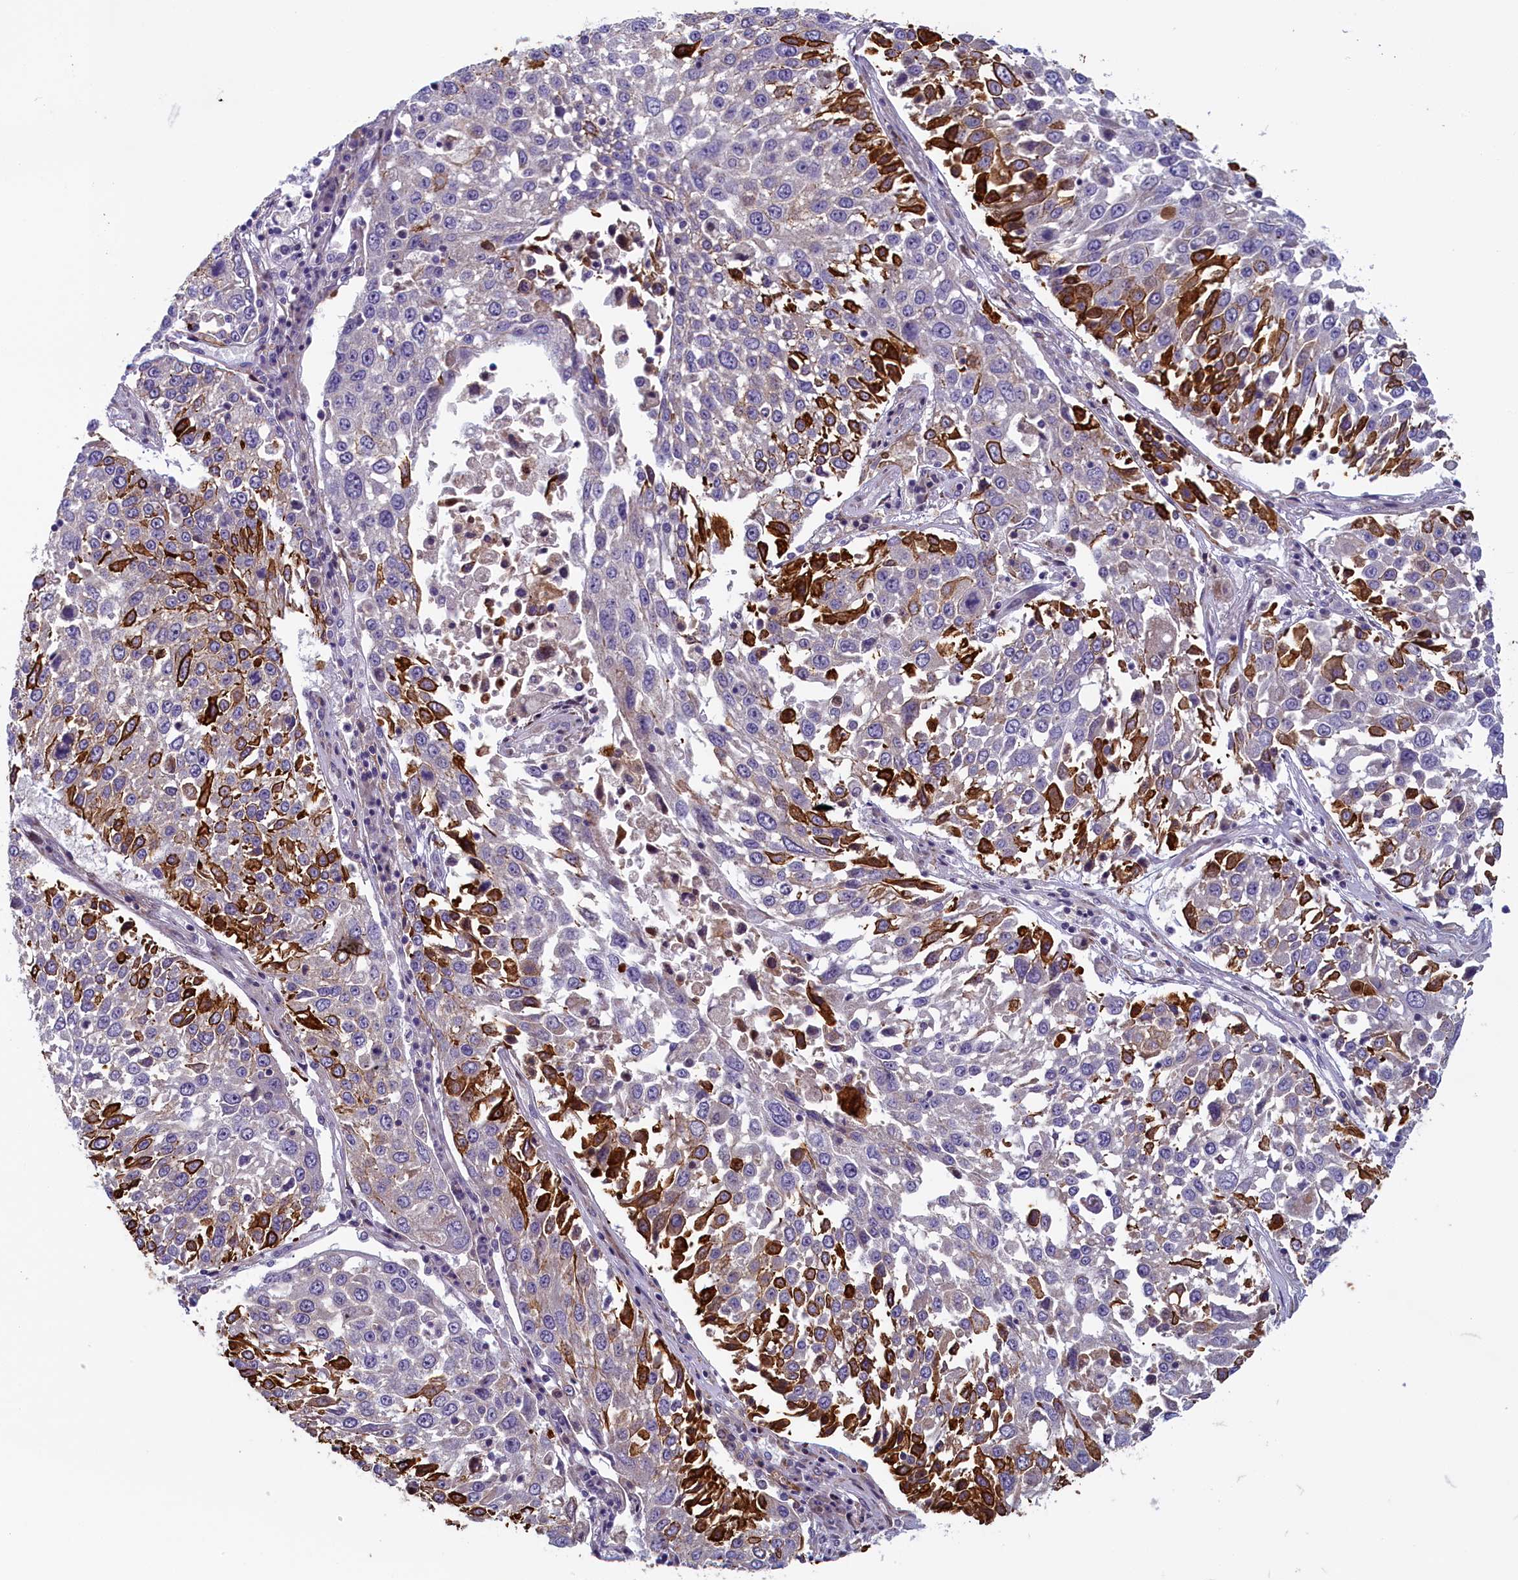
{"staining": {"intensity": "strong", "quantity": "<25%", "location": "cytoplasmic/membranous"}, "tissue": "lung cancer", "cell_type": "Tumor cells", "image_type": "cancer", "snomed": [{"axis": "morphology", "description": "Squamous cell carcinoma, NOS"}, {"axis": "topography", "description": "Lung"}], "caption": "Protein positivity by immunohistochemistry exhibits strong cytoplasmic/membranous staining in about <25% of tumor cells in lung cancer (squamous cell carcinoma). The staining is performed using DAB brown chromogen to label protein expression. The nuclei are counter-stained blue using hematoxylin.", "gene": "ANKRD39", "patient": {"sex": "male", "age": 65}}